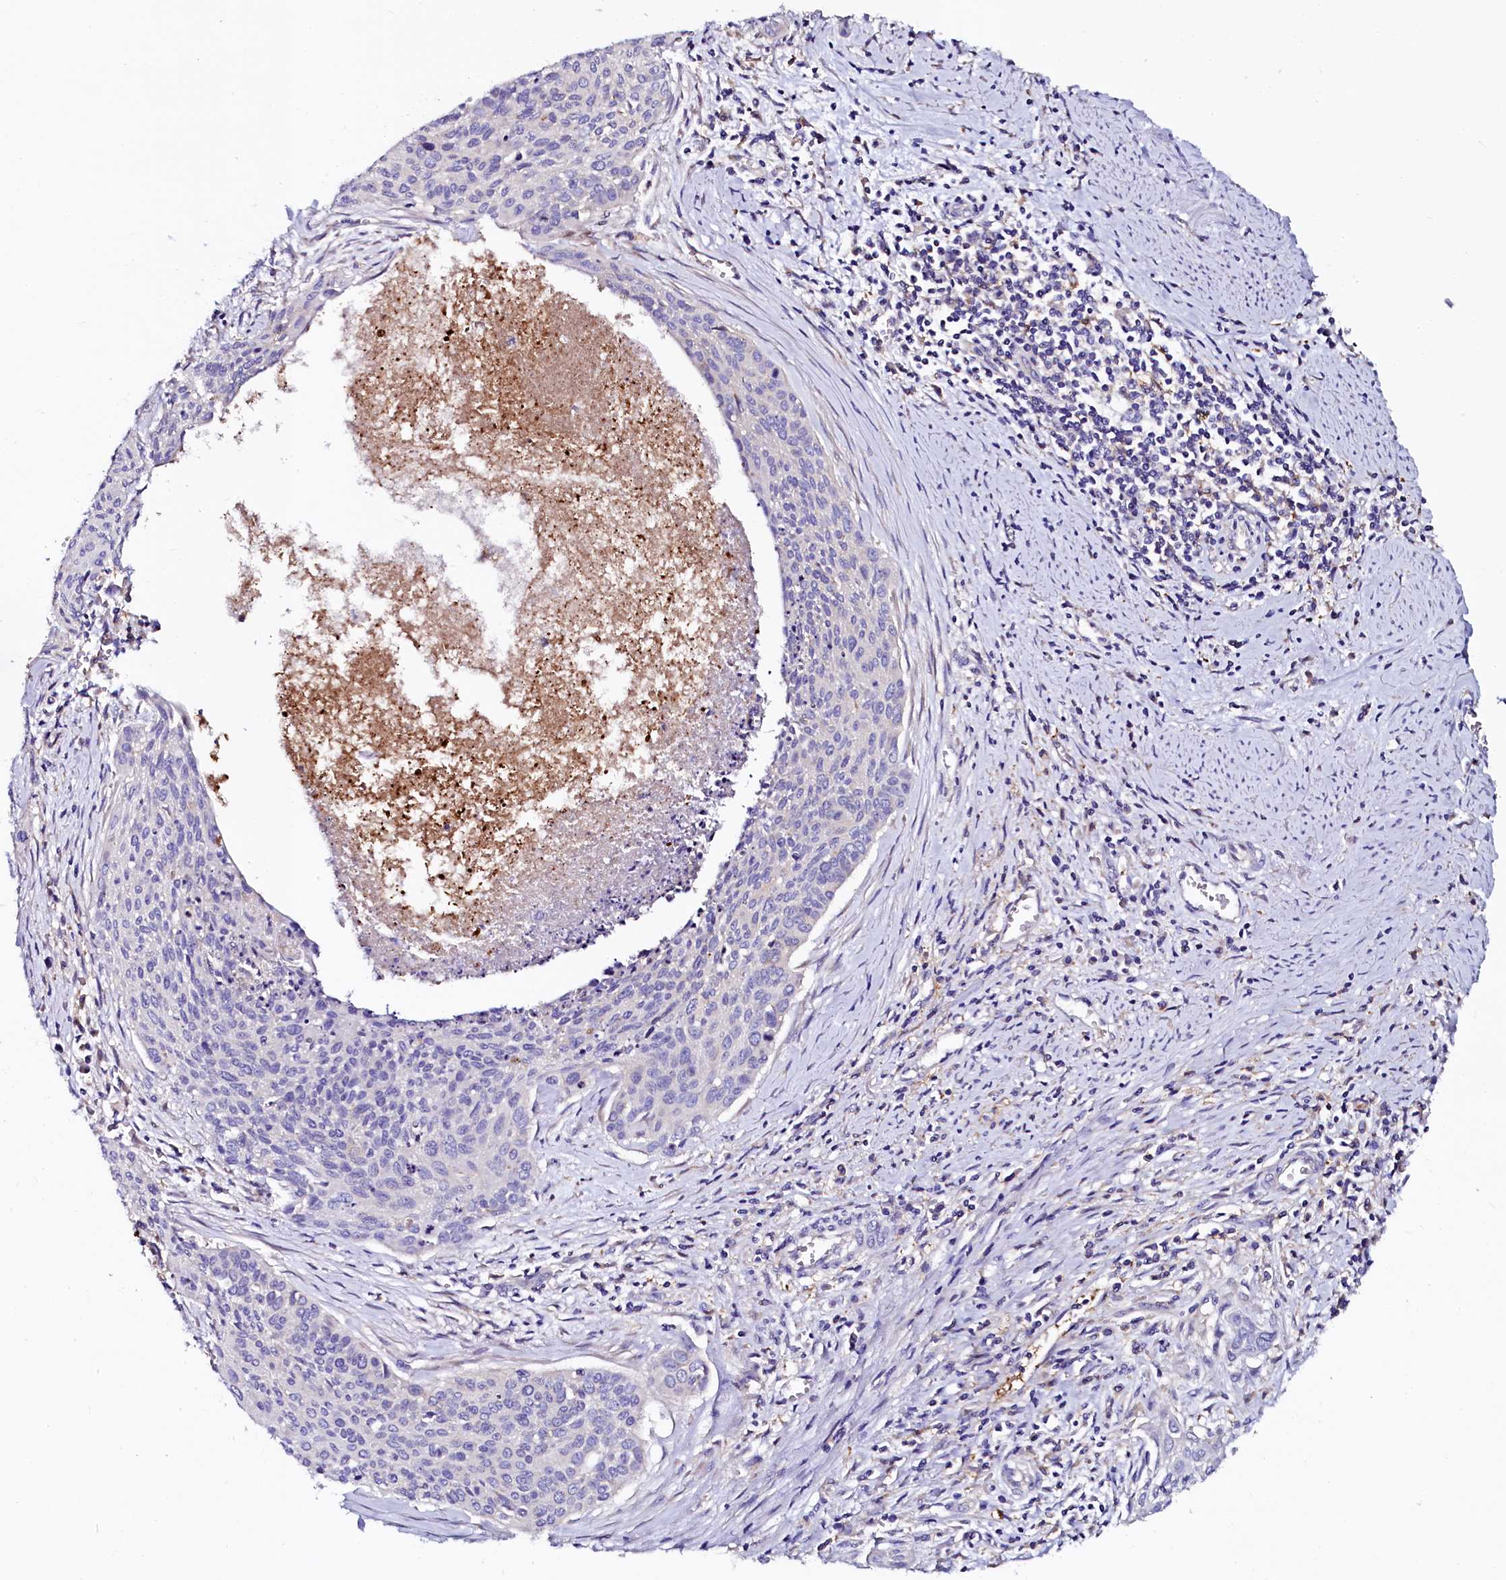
{"staining": {"intensity": "negative", "quantity": "none", "location": "none"}, "tissue": "cervical cancer", "cell_type": "Tumor cells", "image_type": "cancer", "snomed": [{"axis": "morphology", "description": "Squamous cell carcinoma, NOS"}, {"axis": "topography", "description": "Cervix"}], "caption": "Immunohistochemical staining of human cervical cancer reveals no significant staining in tumor cells.", "gene": "OTOL1", "patient": {"sex": "female", "age": 55}}